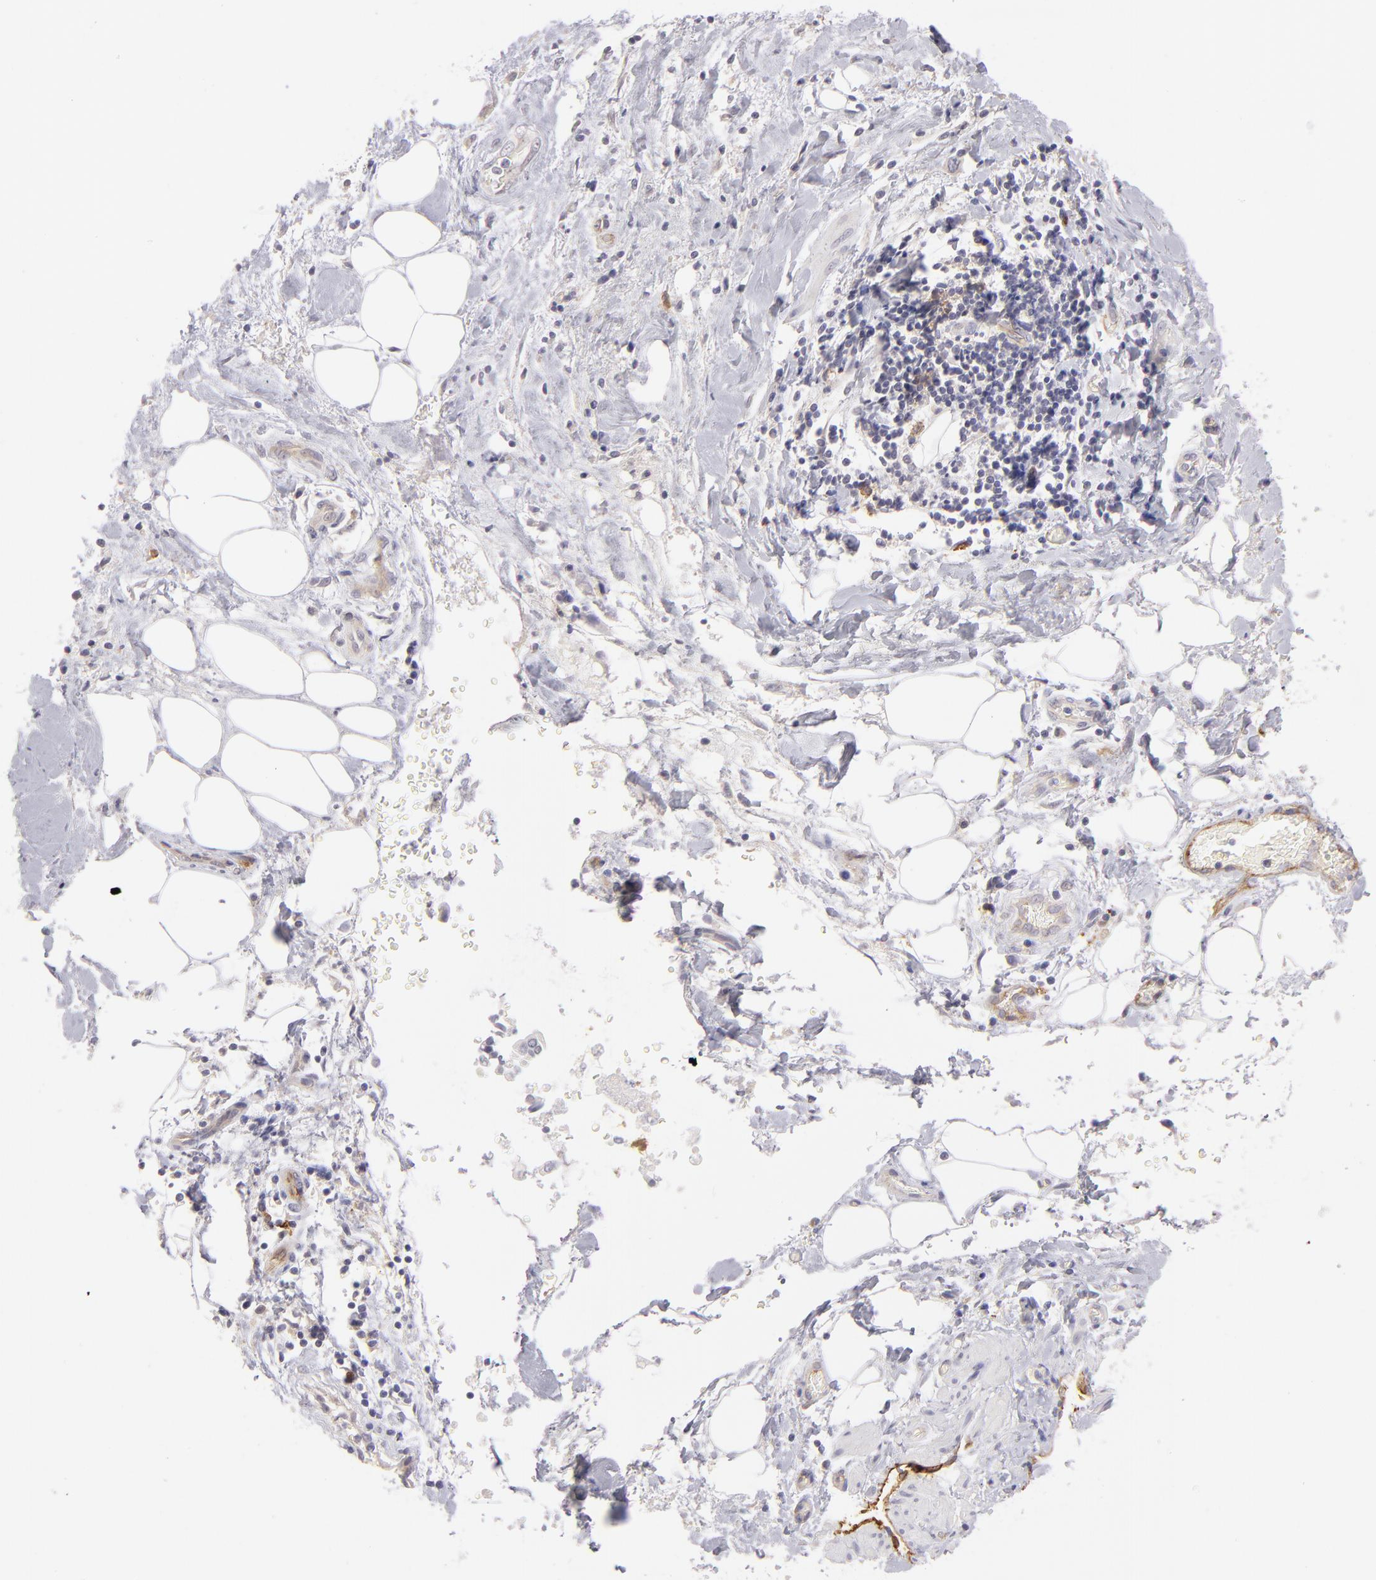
{"staining": {"intensity": "negative", "quantity": "none", "location": "none"}, "tissue": "liver cancer", "cell_type": "Tumor cells", "image_type": "cancer", "snomed": [{"axis": "morphology", "description": "Cholangiocarcinoma"}, {"axis": "topography", "description": "Liver"}], "caption": "DAB immunohistochemical staining of human cholangiocarcinoma (liver) reveals no significant staining in tumor cells.", "gene": "THBD", "patient": {"sex": "male", "age": 58}}